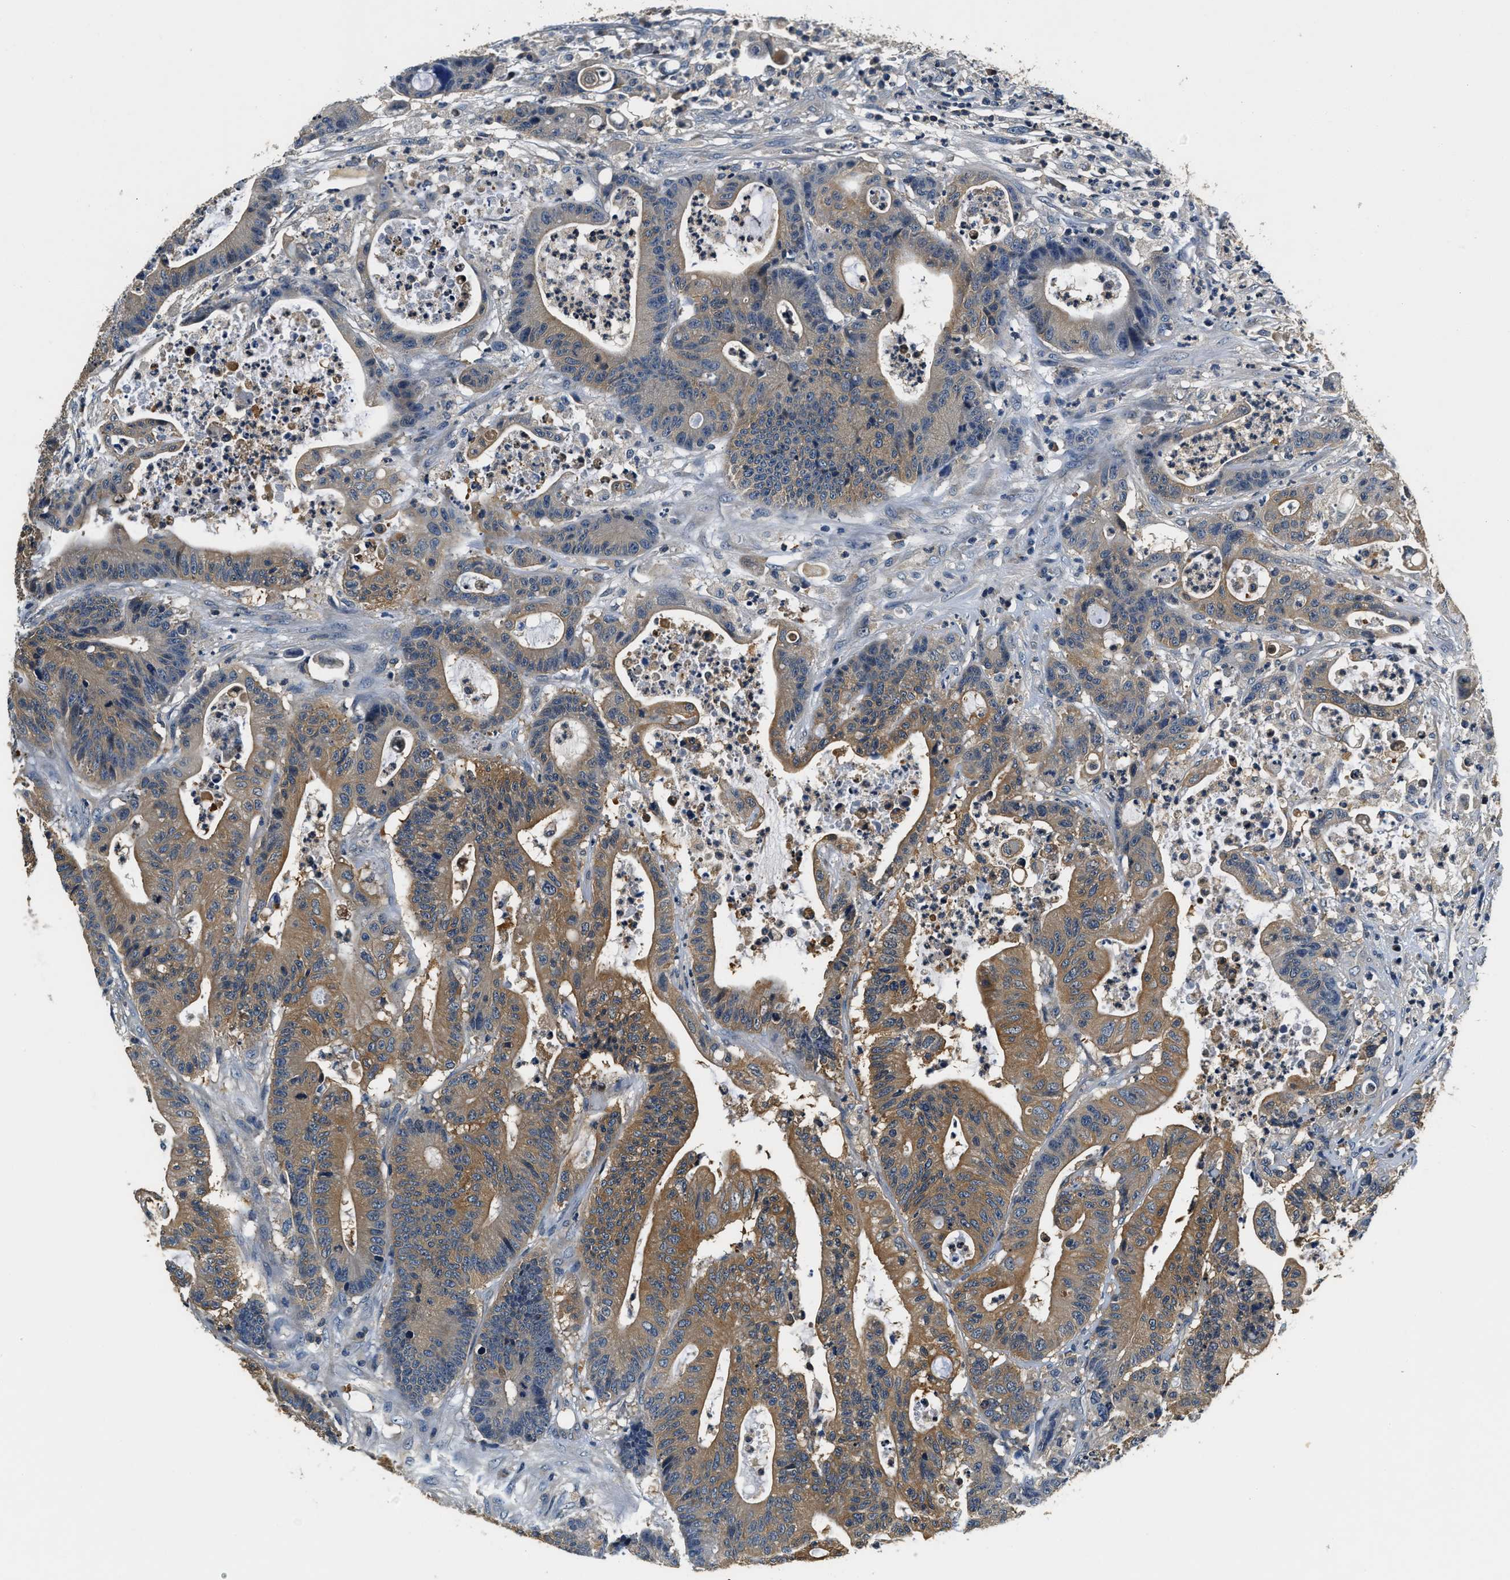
{"staining": {"intensity": "moderate", "quantity": ">75%", "location": "cytoplasmic/membranous"}, "tissue": "colorectal cancer", "cell_type": "Tumor cells", "image_type": "cancer", "snomed": [{"axis": "morphology", "description": "Adenocarcinoma, NOS"}, {"axis": "topography", "description": "Colon"}], "caption": "Human colorectal cancer (adenocarcinoma) stained with a protein marker exhibits moderate staining in tumor cells.", "gene": "RESF1", "patient": {"sex": "female", "age": 84}}